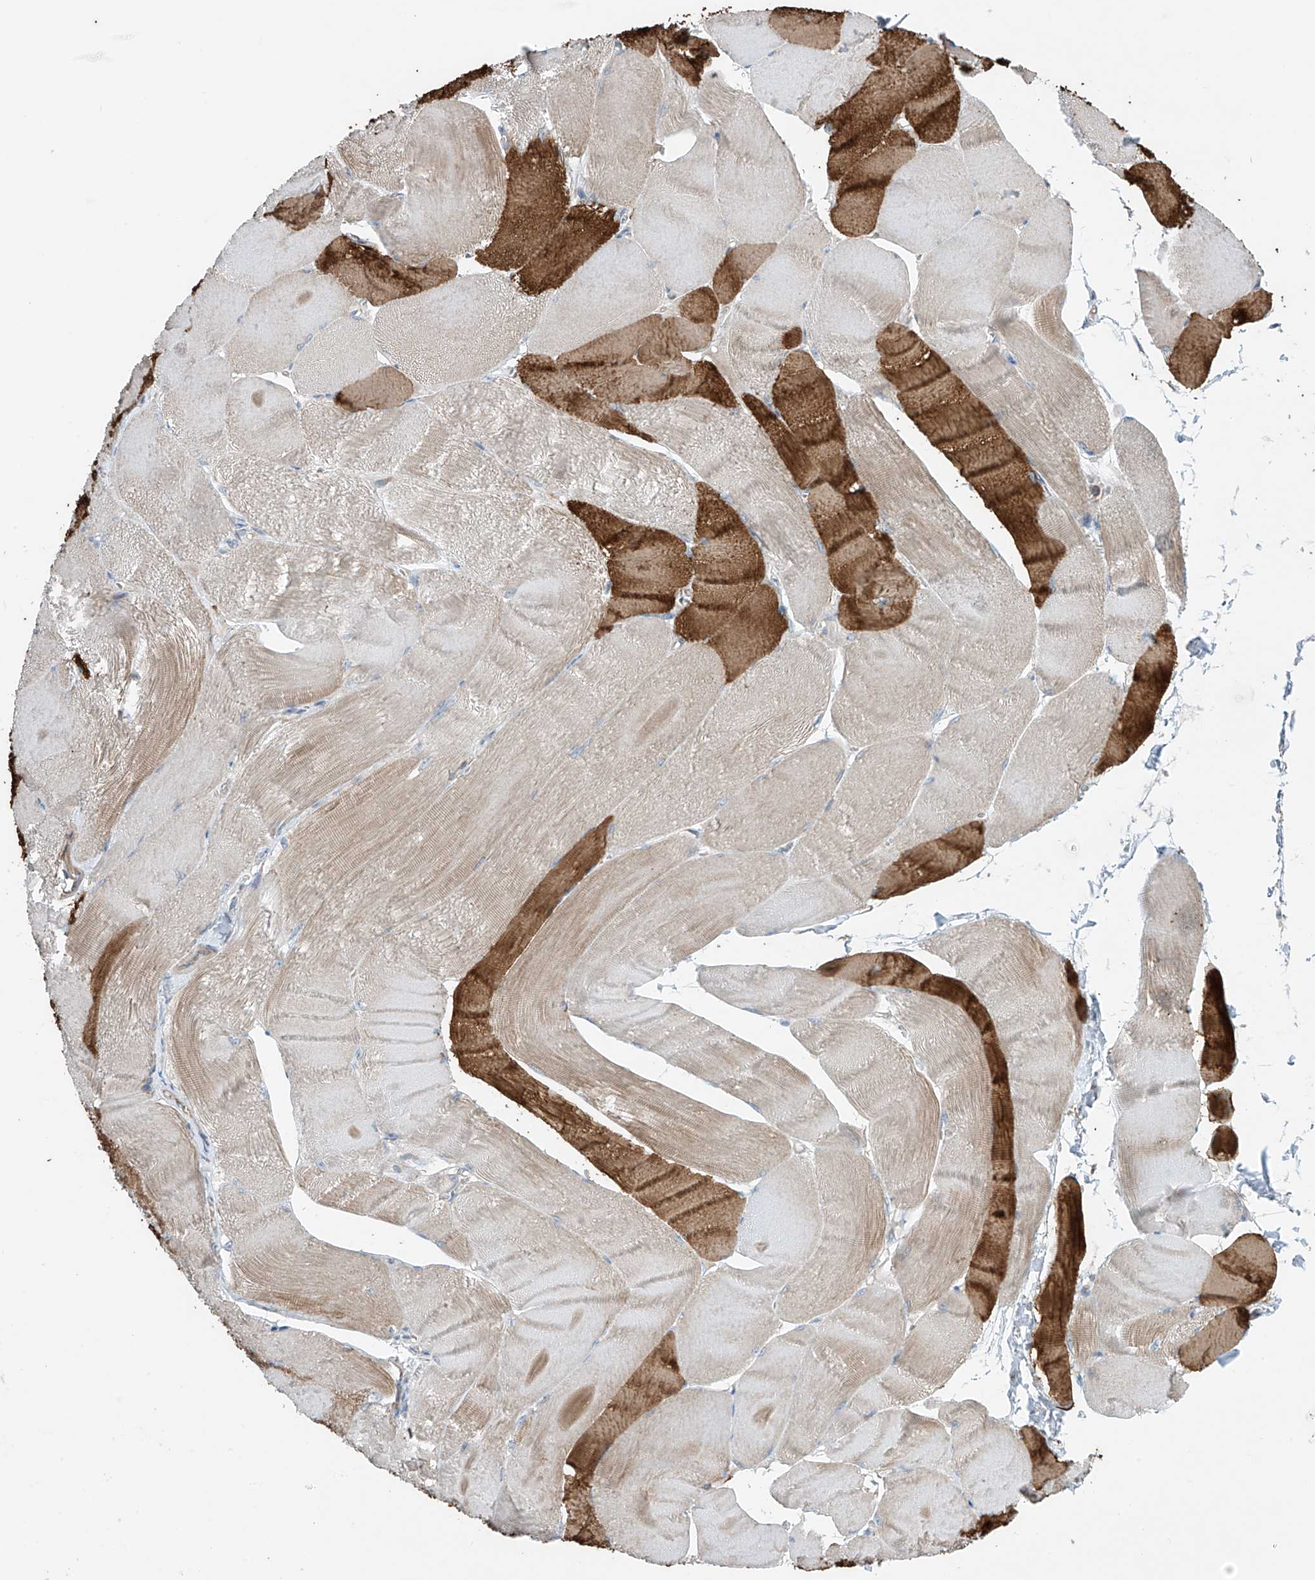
{"staining": {"intensity": "strong", "quantity": "25%-75%", "location": "cytoplasmic/membranous"}, "tissue": "skeletal muscle", "cell_type": "Myocytes", "image_type": "normal", "snomed": [{"axis": "morphology", "description": "Normal tissue, NOS"}, {"axis": "morphology", "description": "Basal cell carcinoma"}, {"axis": "topography", "description": "Skeletal muscle"}], "caption": "An IHC image of unremarkable tissue is shown. Protein staining in brown highlights strong cytoplasmic/membranous positivity in skeletal muscle within myocytes.", "gene": "SLC1A5", "patient": {"sex": "female", "age": 64}}